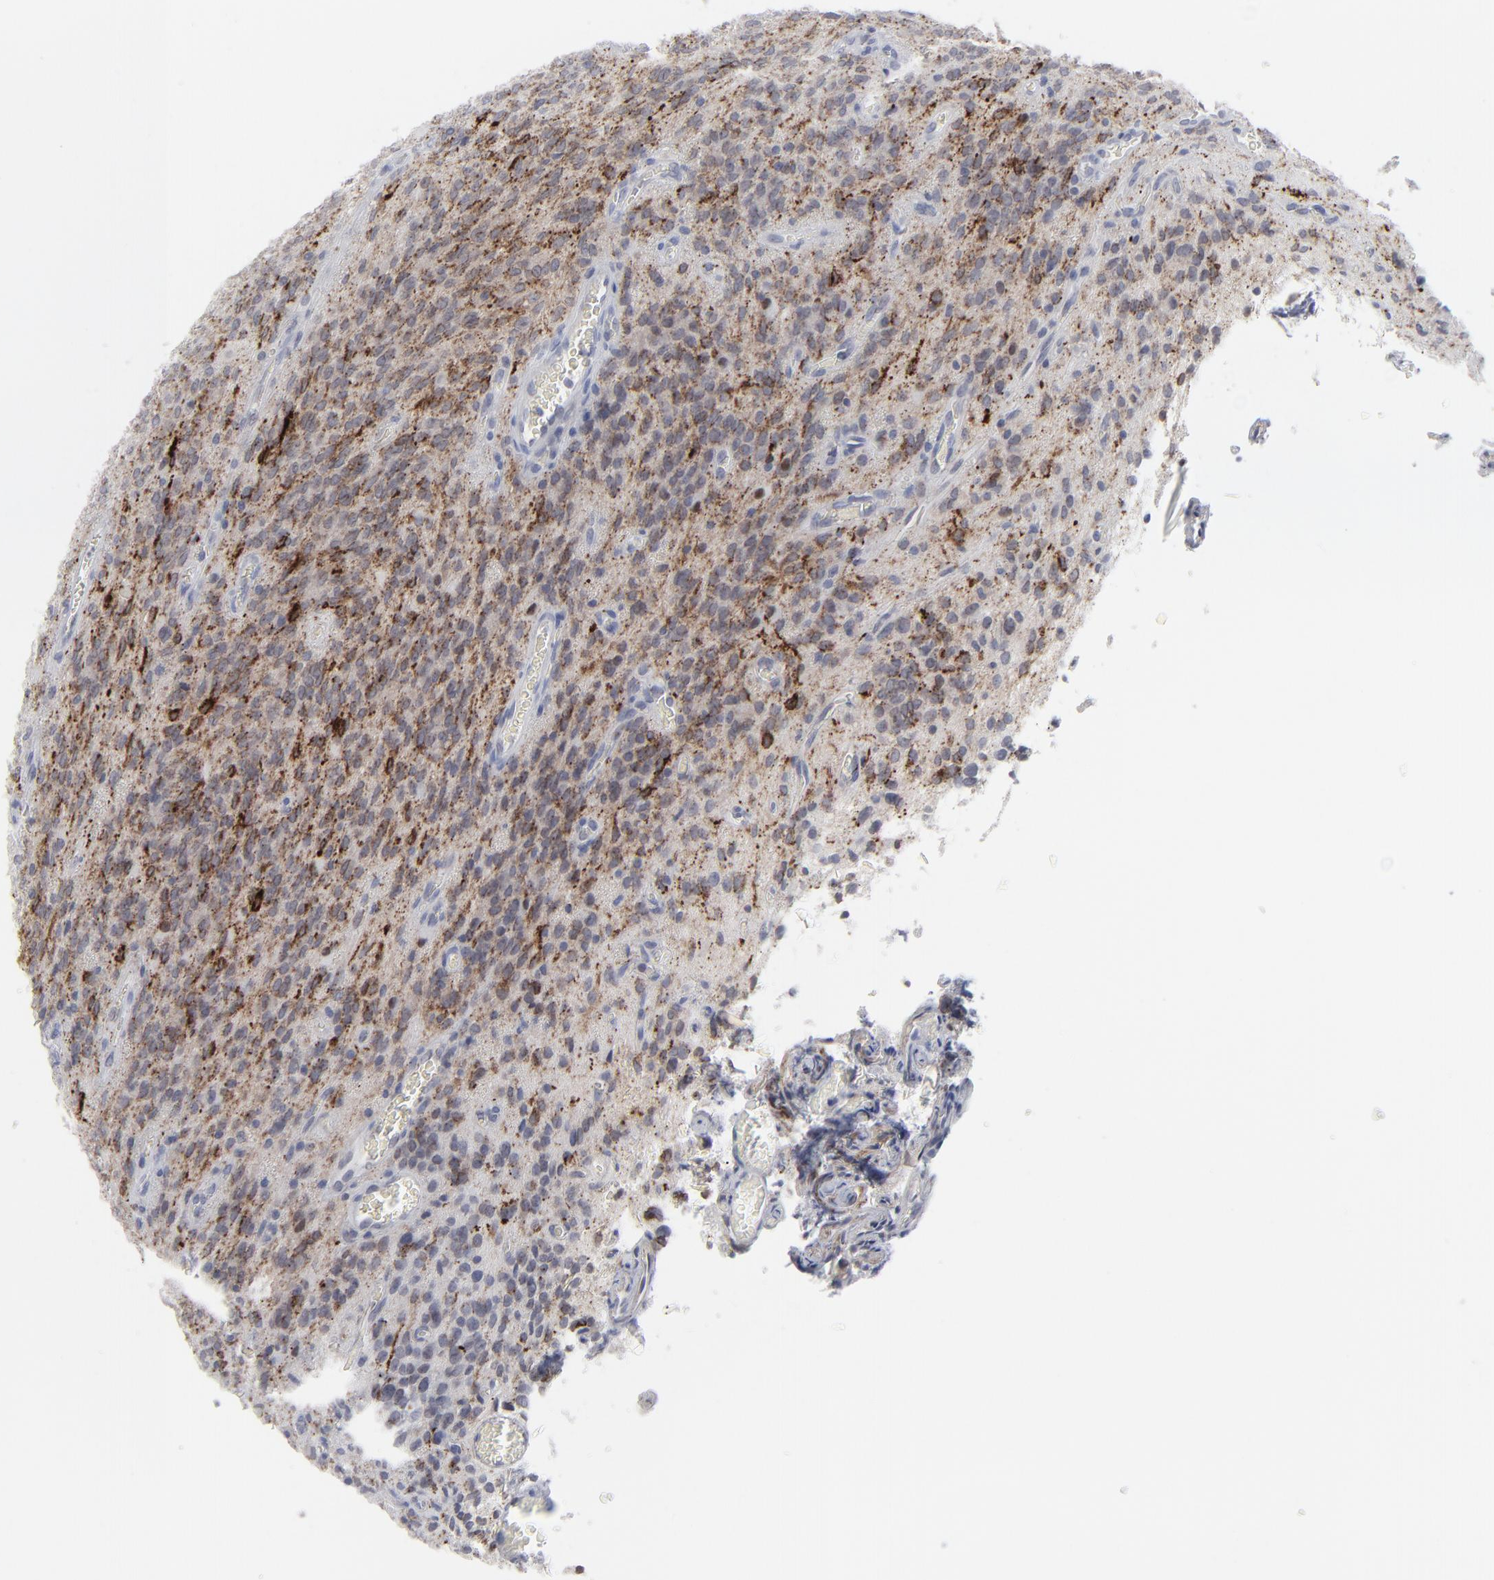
{"staining": {"intensity": "strong", "quantity": ">75%", "location": "cytoplasmic/membranous"}, "tissue": "glioma", "cell_type": "Tumor cells", "image_type": "cancer", "snomed": [{"axis": "morphology", "description": "Glioma, malignant, Low grade"}, {"axis": "topography", "description": "Brain"}], "caption": "The immunohistochemical stain labels strong cytoplasmic/membranous positivity in tumor cells of glioma tissue.", "gene": "NUP88", "patient": {"sex": "female", "age": 15}}